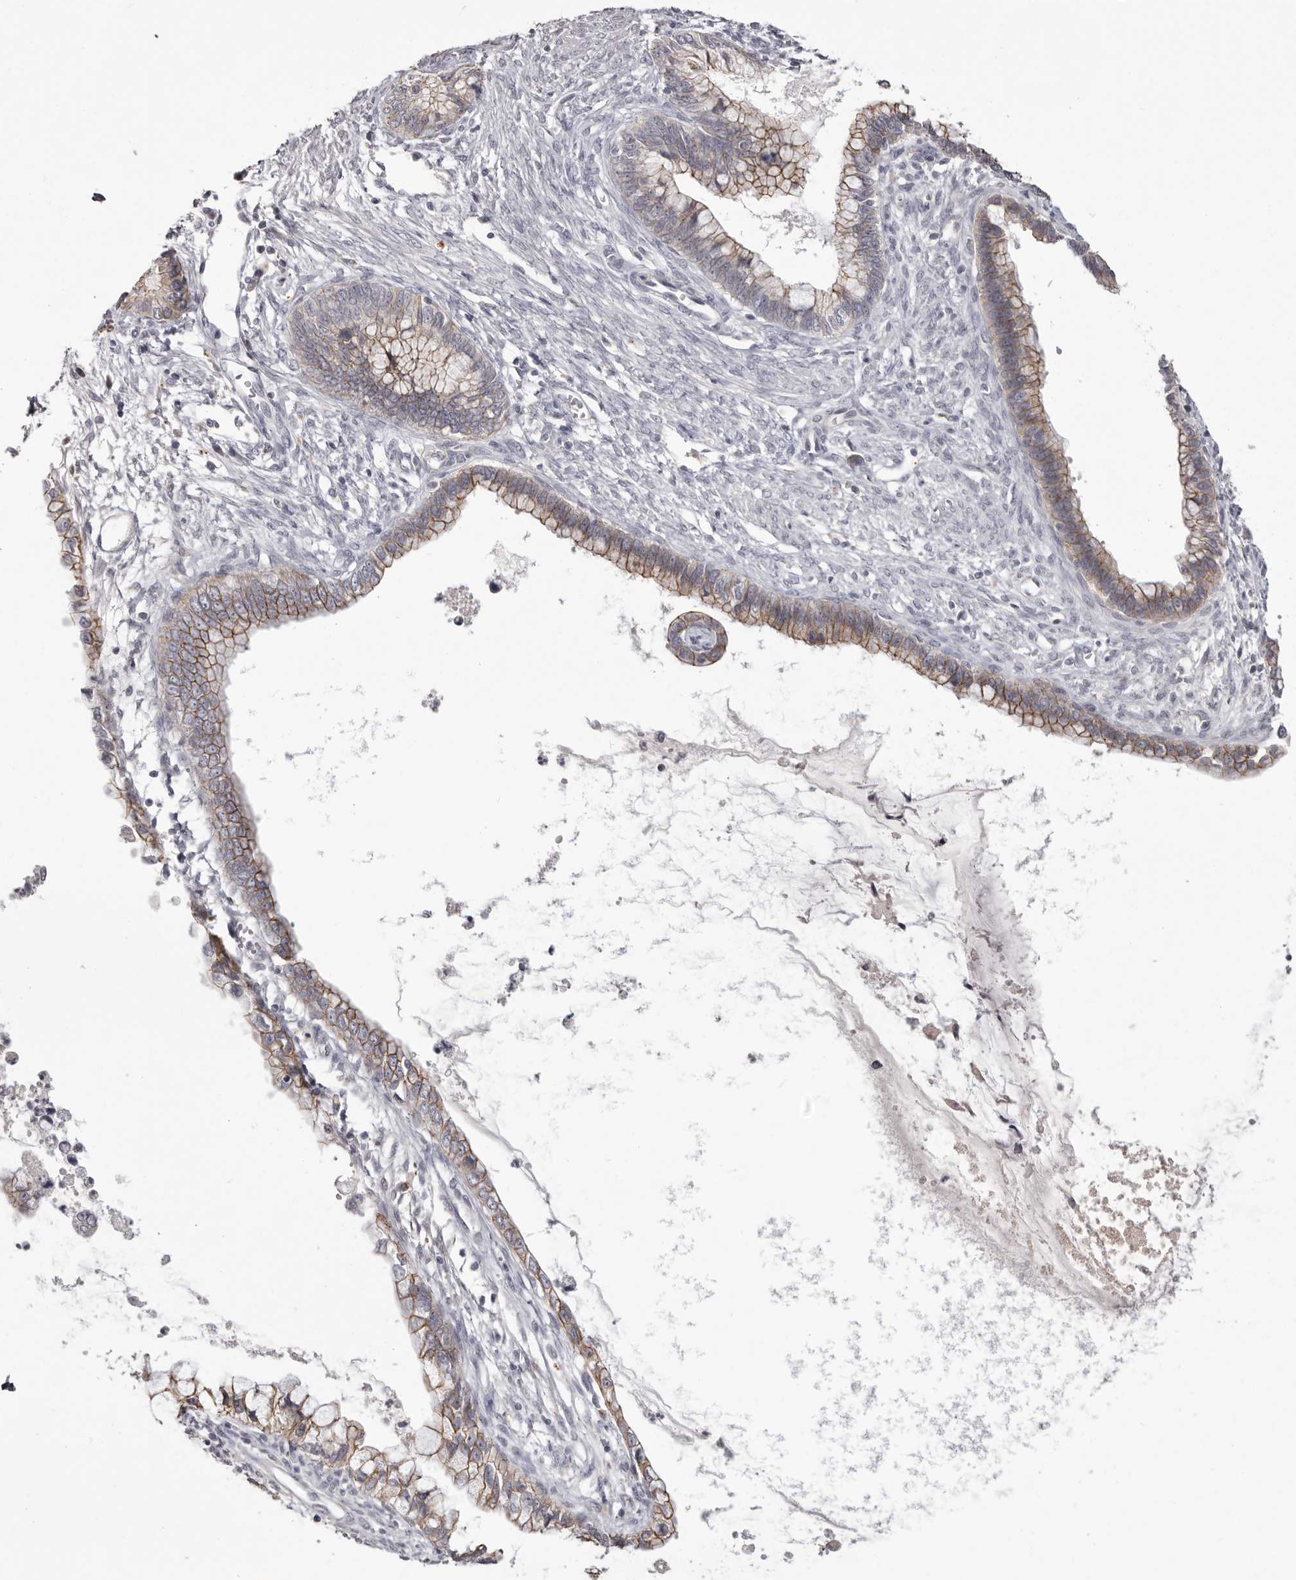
{"staining": {"intensity": "moderate", "quantity": "25%-75%", "location": "cytoplasmic/membranous"}, "tissue": "cervical cancer", "cell_type": "Tumor cells", "image_type": "cancer", "snomed": [{"axis": "morphology", "description": "Adenocarcinoma, NOS"}, {"axis": "topography", "description": "Cervix"}], "caption": "An image of human cervical cancer (adenocarcinoma) stained for a protein reveals moderate cytoplasmic/membranous brown staining in tumor cells.", "gene": "PCDHB6", "patient": {"sex": "female", "age": 44}}